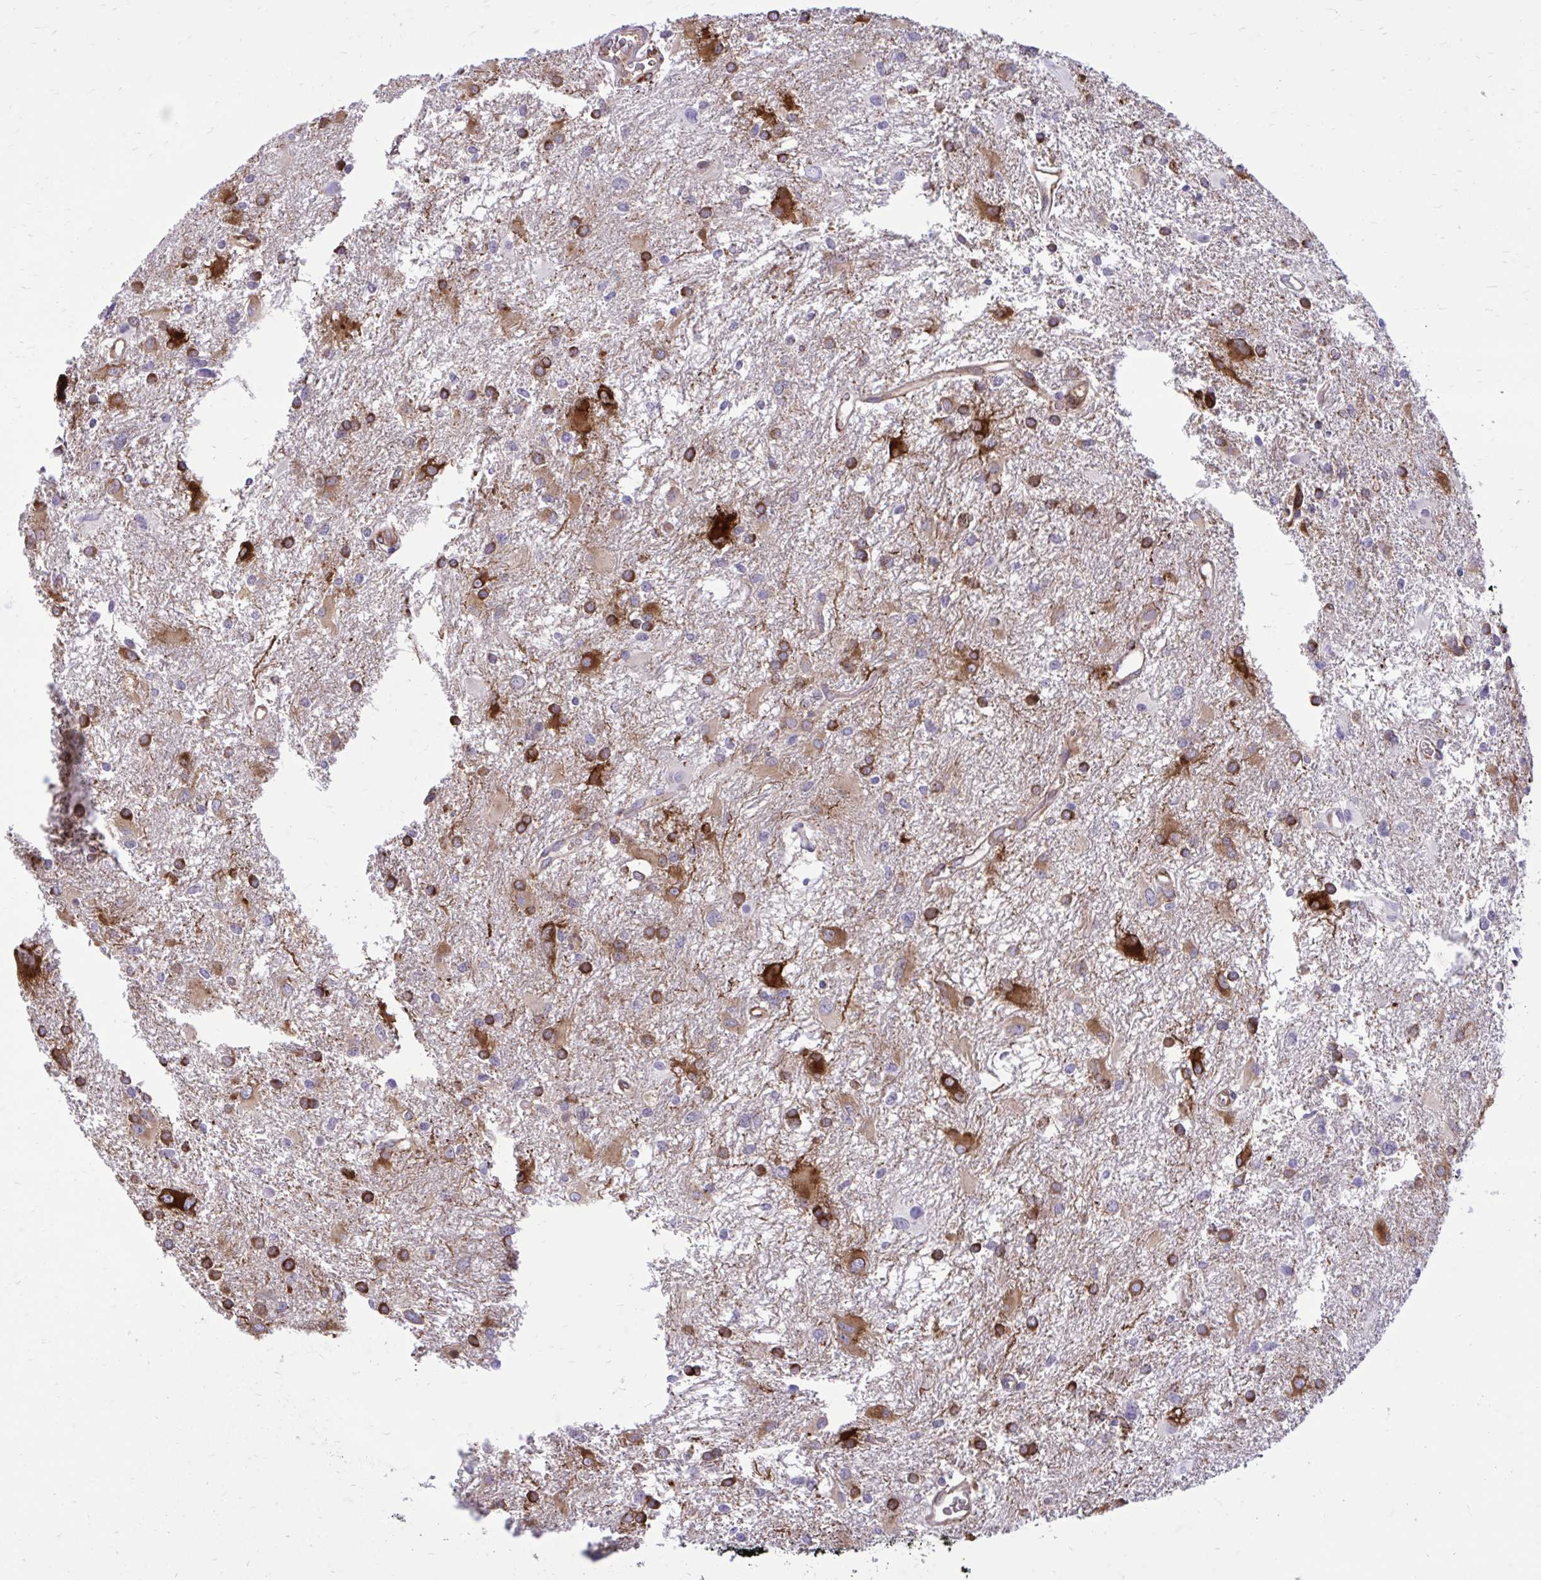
{"staining": {"intensity": "strong", "quantity": "25%-75%", "location": "cytoplasmic/membranous"}, "tissue": "glioma", "cell_type": "Tumor cells", "image_type": "cancer", "snomed": [{"axis": "morphology", "description": "Glioma, malignant, High grade"}, {"axis": "topography", "description": "Brain"}], "caption": "High-grade glioma (malignant) was stained to show a protein in brown. There is high levels of strong cytoplasmic/membranous positivity in about 25%-75% of tumor cells. Ihc stains the protein of interest in brown and the nuclei are stained blue.", "gene": "BEND5", "patient": {"sex": "male", "age": 53}}